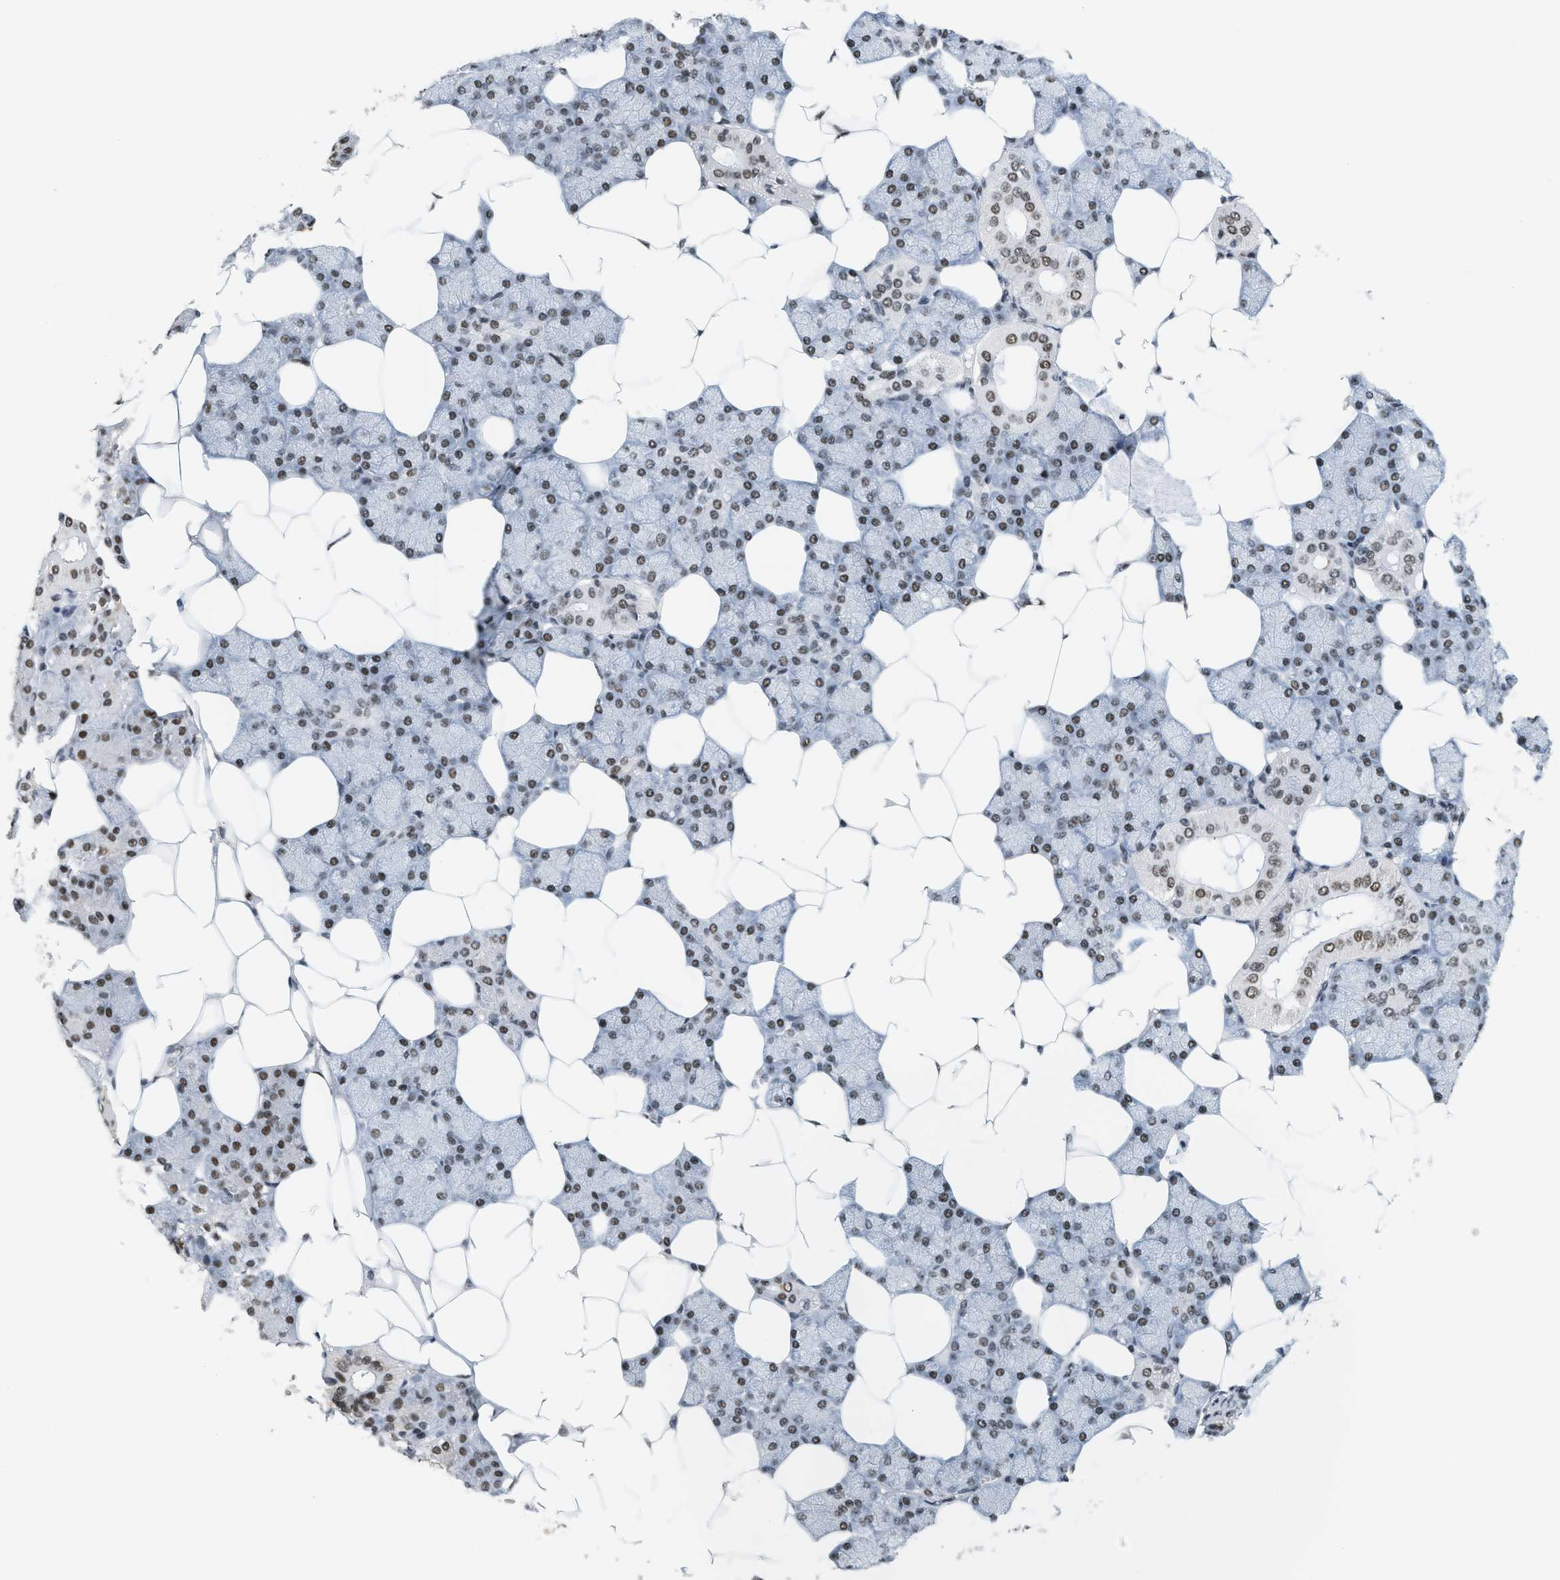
{"staining": {"intensity": "strong", "quantity": ">75%", "location": "nuclear"}, "tissue": "salivary gland", "cell_type": "Glandular cells", "image_type": "normal", "snomed": [{"axis": "morphology", "description": "Normal tissue, NOS"}, {"axis": "topography", "description": "Salivary gland"}], "caption": "Unremarkable salivary gland shows strong nuclear expression in about >75% of glandular cells.", "gene": "SMARCB1", "patient": {"sex": "male", "age": 62}}